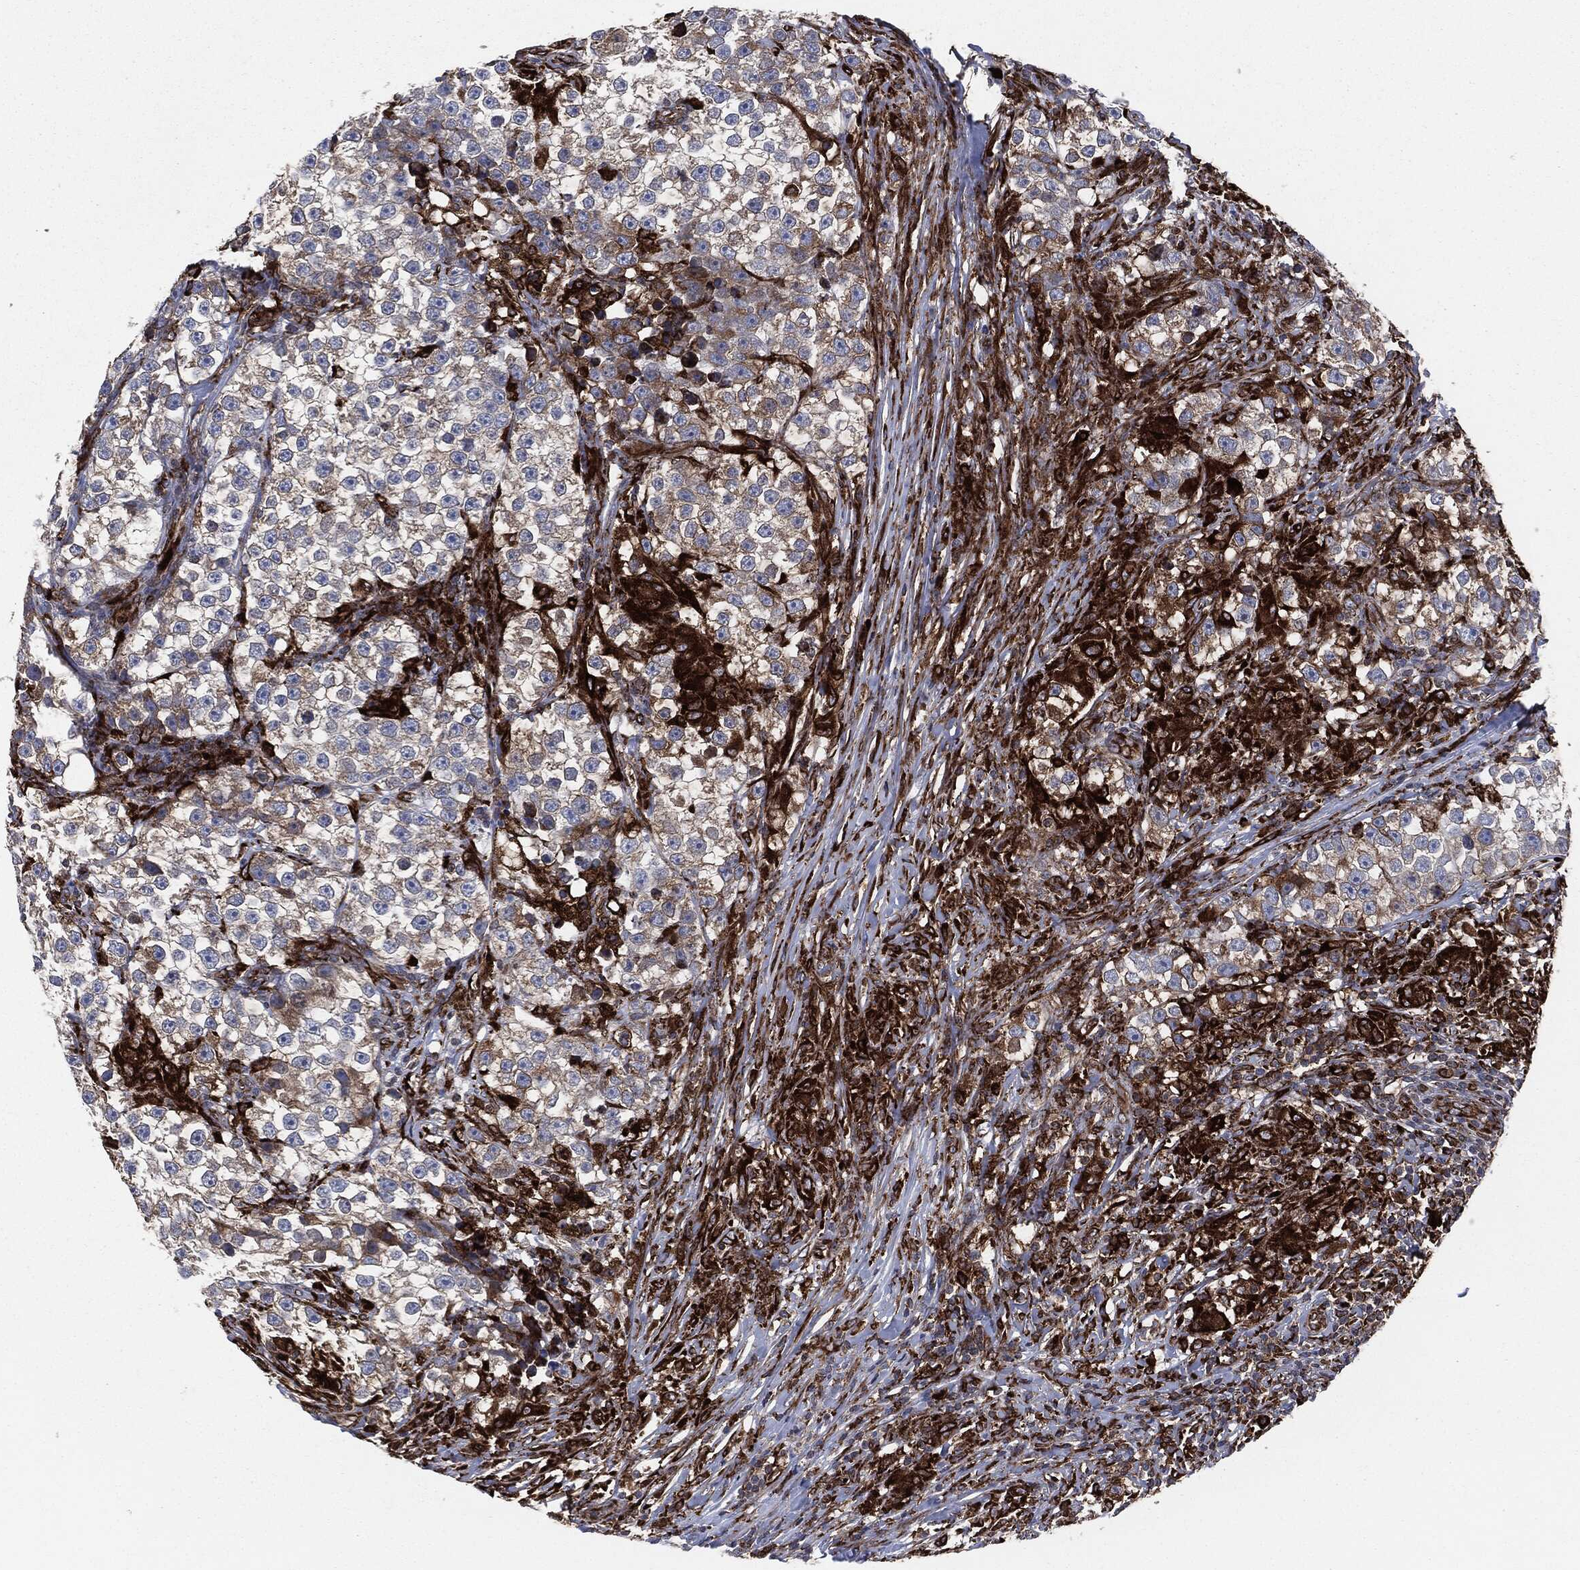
{"staining": {"intensity": "moderate", "quantity": "25%-75%", "location": "cytoplasmic/membranous"}, "tissue": "testis cancer", "cell_type": "Tumor cells", "image_type": "cancer", "snomed": [{"axis": "morphology", "description": "Seminoma, NOS"}, {"axis": "topography", "description": "Testis"}], "caption": "This photomicrograph demonstrates seminoma (testis) stained with immunohistochemistry (IHC) to label a protein in brown. The cytoplasmic/membranous of tumor cells show moderate positivity for the protein. Nuclei are counter-stained blue.", "gene": "CALR", "patient": {"sex": "male", "age": 46}}